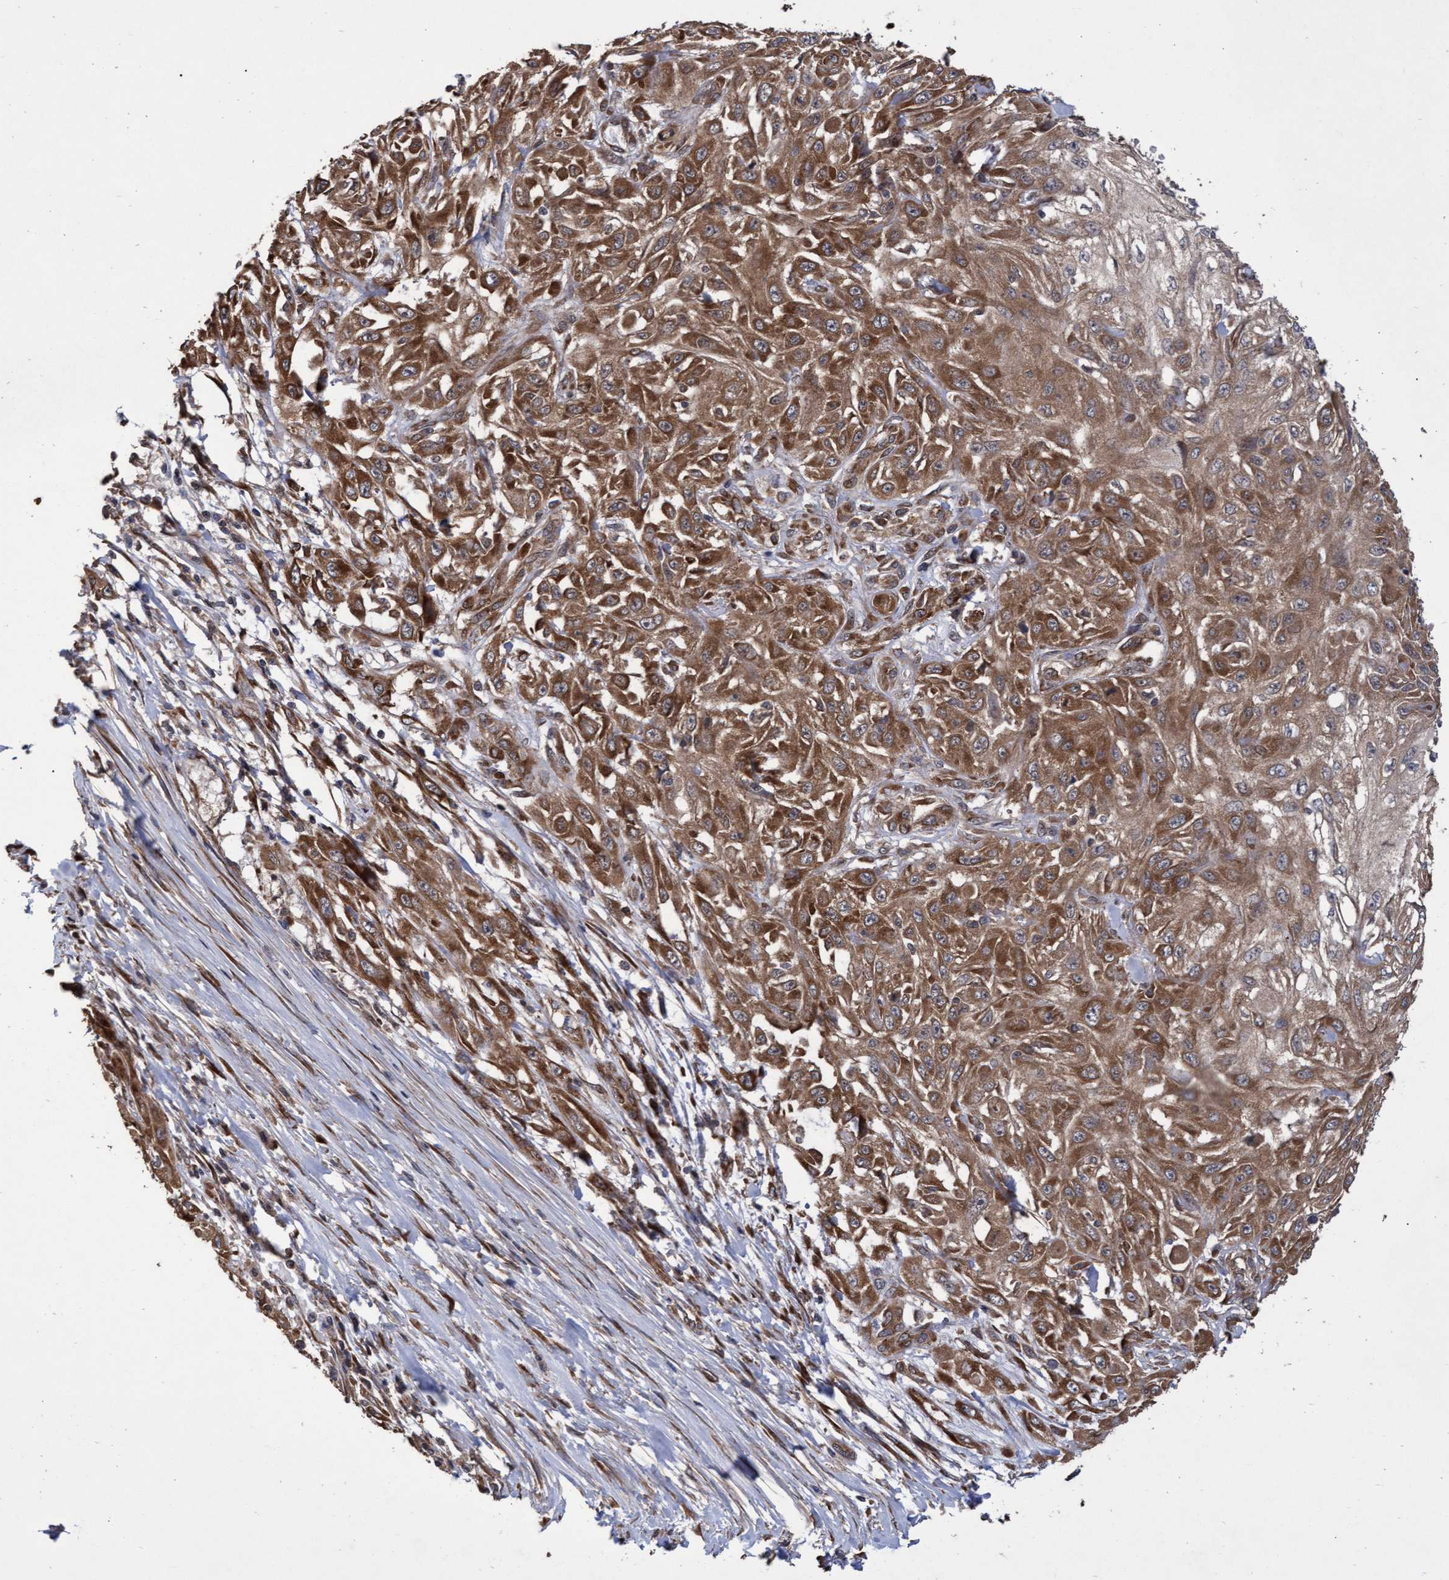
{"staining": {"intensity": "moderate", "quantity": "25%-75%", "location": "cytoplasmic/membranous"}, "tissue": "skin cancer", "cell_type": "Tumor cells", "image_type": "cancer", "snomed": [{"axis": "morphology", "description": "Squamous cell carcinoma, NOS"}, {"axis": "morphology", "description": "Squamous cell carcinoma, metastatic, NOS"}, {"axis": "topography", "description": "Skin"}, {"axis": "topography", "description": "Lymph node"}], "caption": "IHC of skin metastatic squamous cell carcinoma displays medium levels of moderate cytoplasmic/membranous positivity in approximately 25%-75% of tumor cells.", "gene": "ABCF2", "patient": {"sex": "male", "age": 75}}